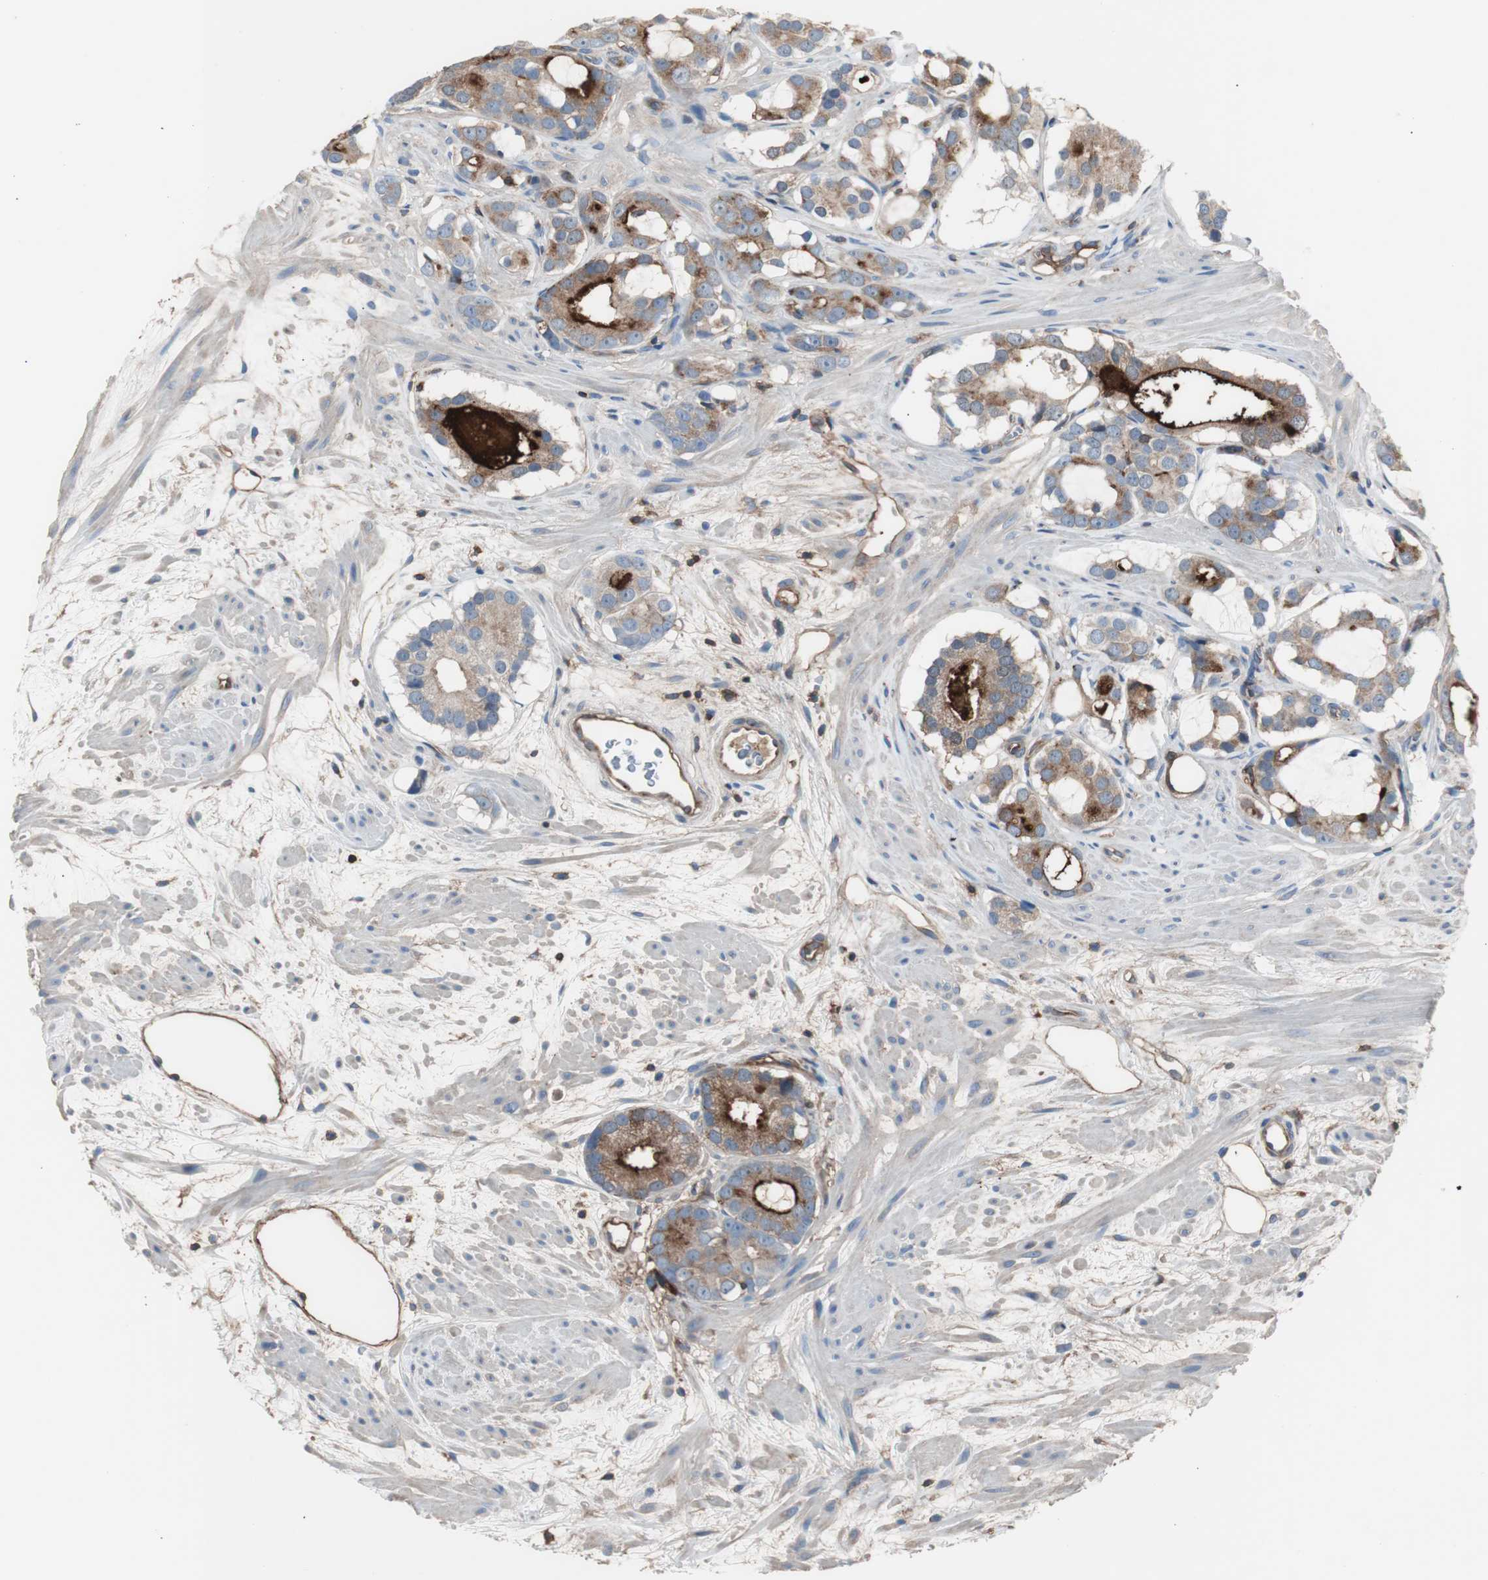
{"staining": {"intensity": "strong", "quantity": "25%-75%", "location": "cytoplasmic/membranous"}, "tissue": "prostate cancer", "cell_type": "Tumor cells", "image_type": "cancer", "snomed": [{"axis": "morphology", "description": "Adenocarcinoma, Low grade"}, {"axis": "topography", "description": "Prostate"}], "caption": "Immunohistochemistry (IHC) (DAB) staining of human prostate adenocarcinoma (low-grade) exhibits strong cytoplasmic/membranous protein expression in approximately 25%-75% of tumor cells.", "gene": "B2M", "patient": {"sex": "male", "age": 57}}